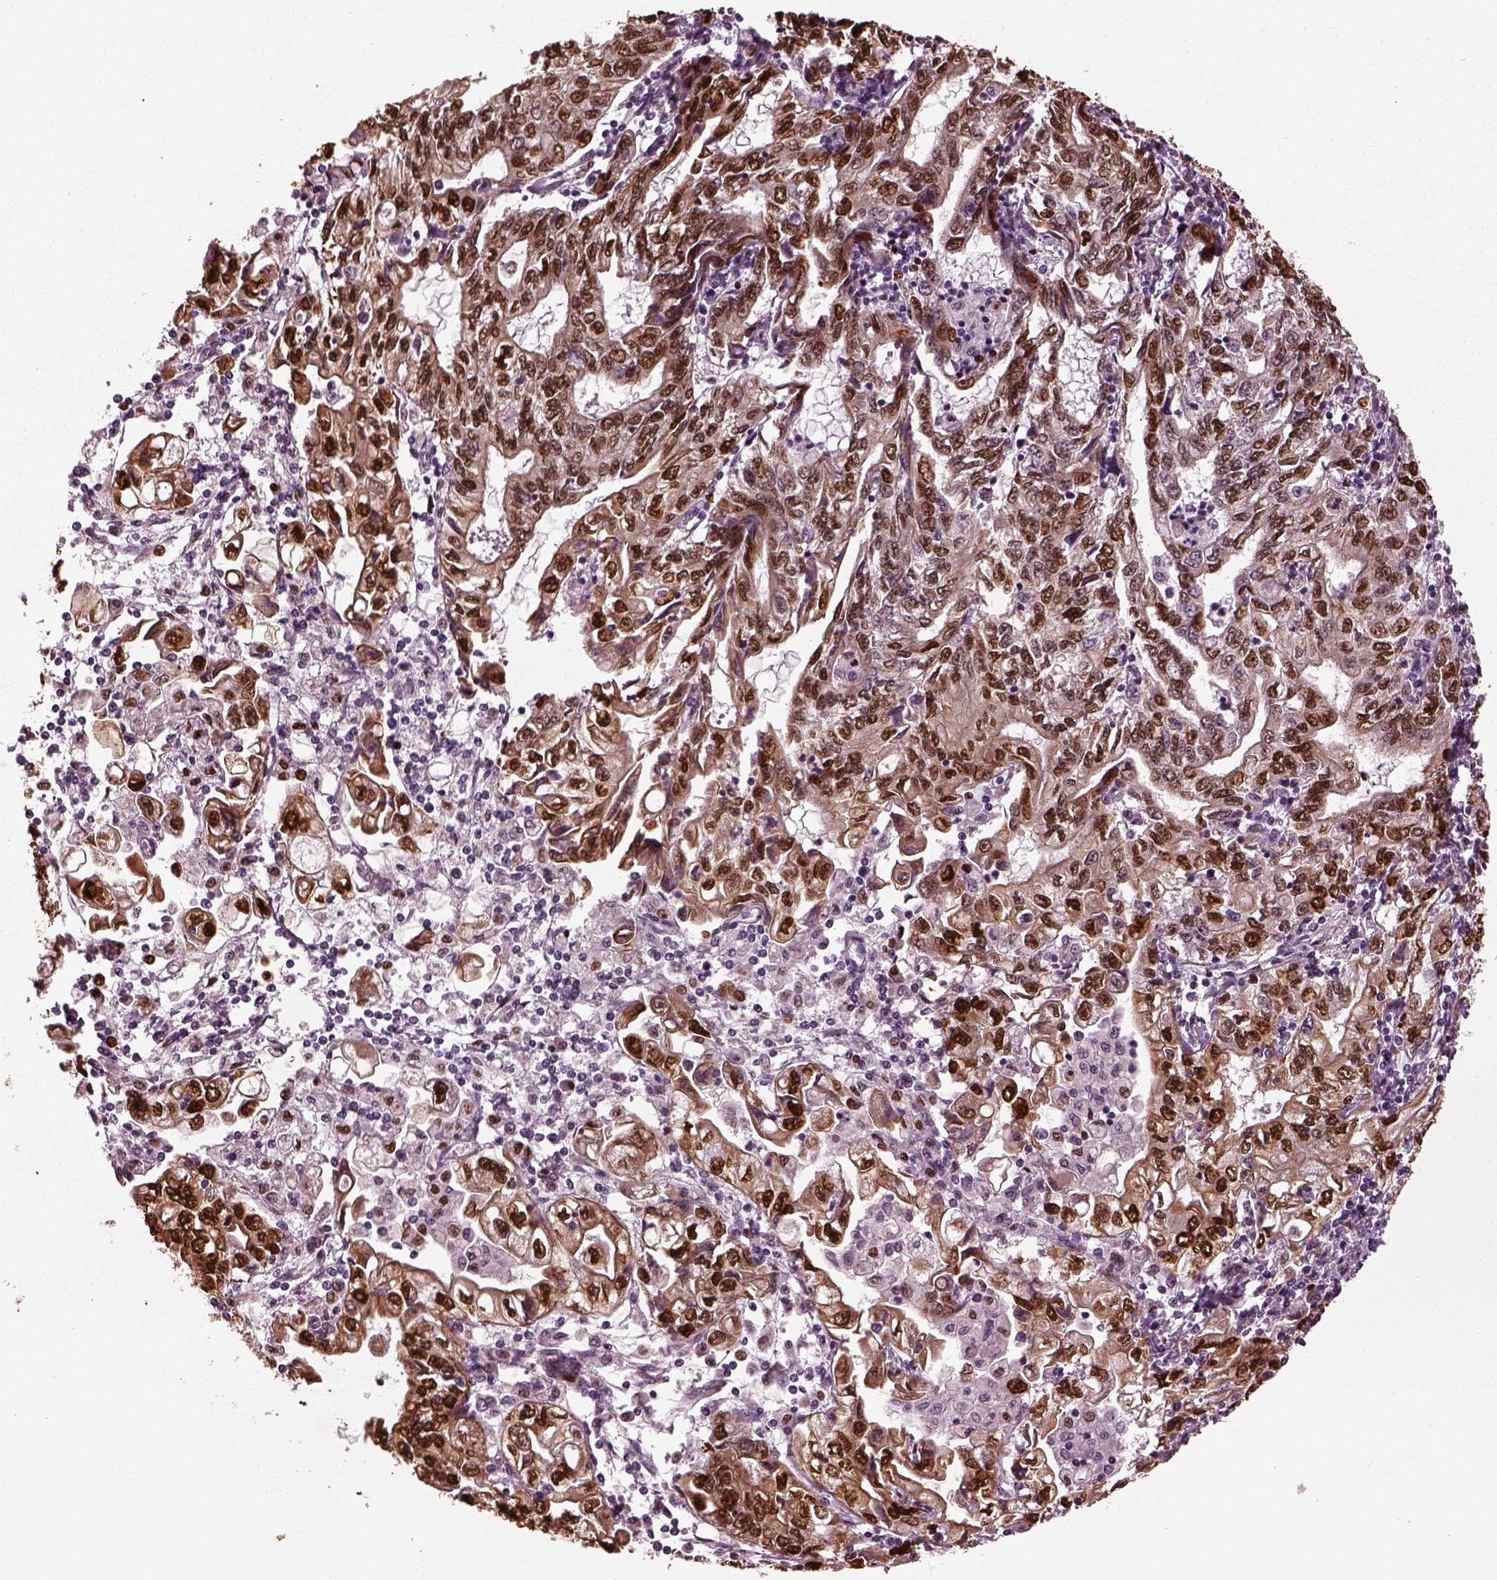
{"staining": {"intensity": "strong", "quantity": ">75%", "location": "nuclear"}, "tissue": "stomach cancer", "cell_type": "Tumor cells", "image_type": "cancer", "snomed": [{"axis": "morphology", "description": "Adenocarcinoma, NOS"}, {"axis": "topography", "description": "Stomach, lower"}], "caption": "Immunohistochemistry (IHC) (DAB (3,3'-diaminobenzidine)) staining of adenocarcinoma (stomach) displays strong nuclear protein expression in about >75% of tumor cells.", "gene": "RUFY3", "patient": {"sex": "female", "age": 72}}